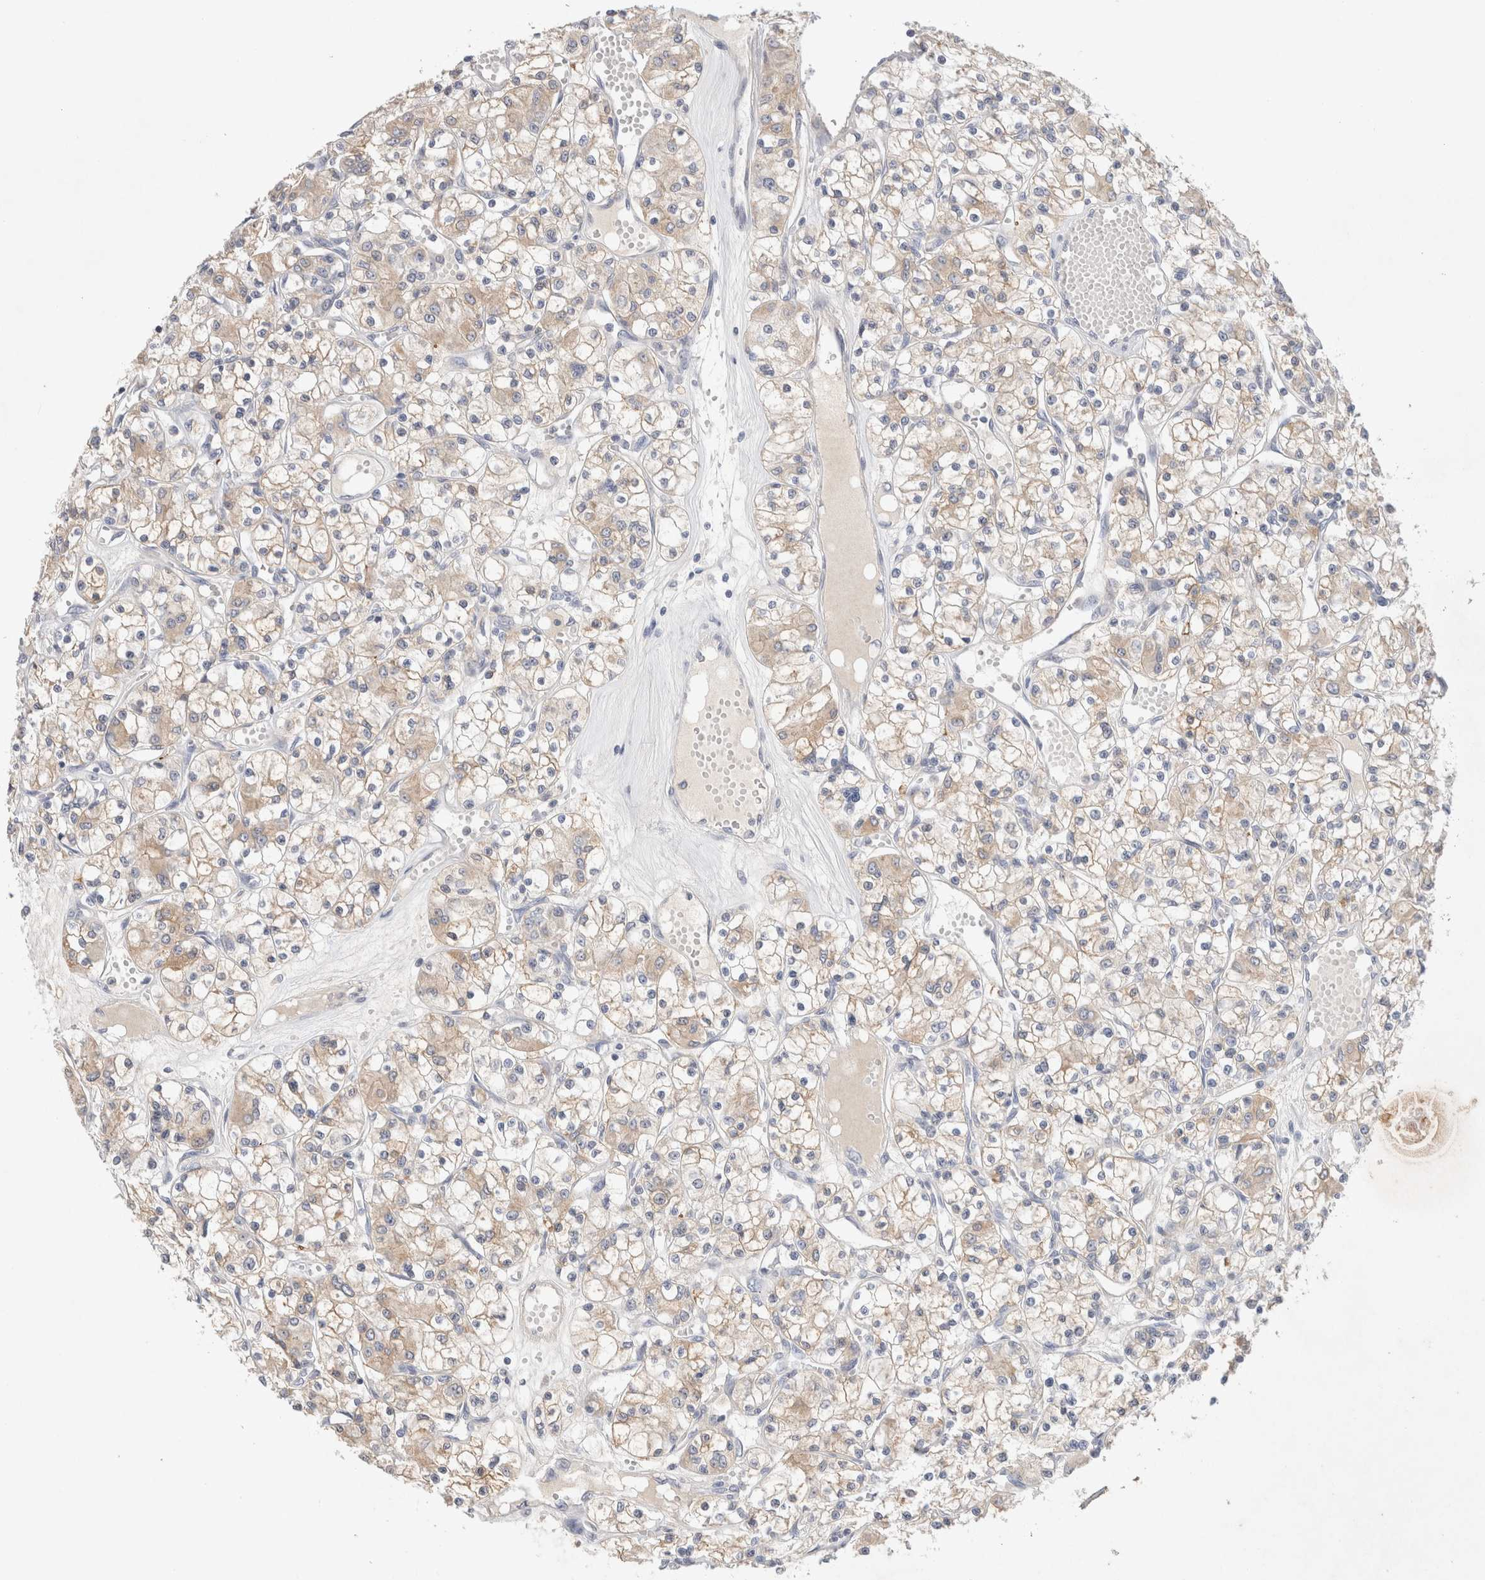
{"staining": {"intensity": "weak", "quantity": "25%-75%", "location": "cytoplasmic/membranous"}, "tissue": "renal cancer", "cell_type": "Tumor cells", "image_type": "cancer", "snomed": [{"axis": "morphology", "description": "Adenocarcinoma, NOS"}, {"axis": "topography", "description": "Kidney"}], "caption": "Immunohistochemical staining of human renal adenocarcinoma shows low levels of weak cytoplasmic/membranous staining in approximately 25%-75% of tumor cells.", "gene": "MPP2", "patient": {"sex": "female", "age": 59}}